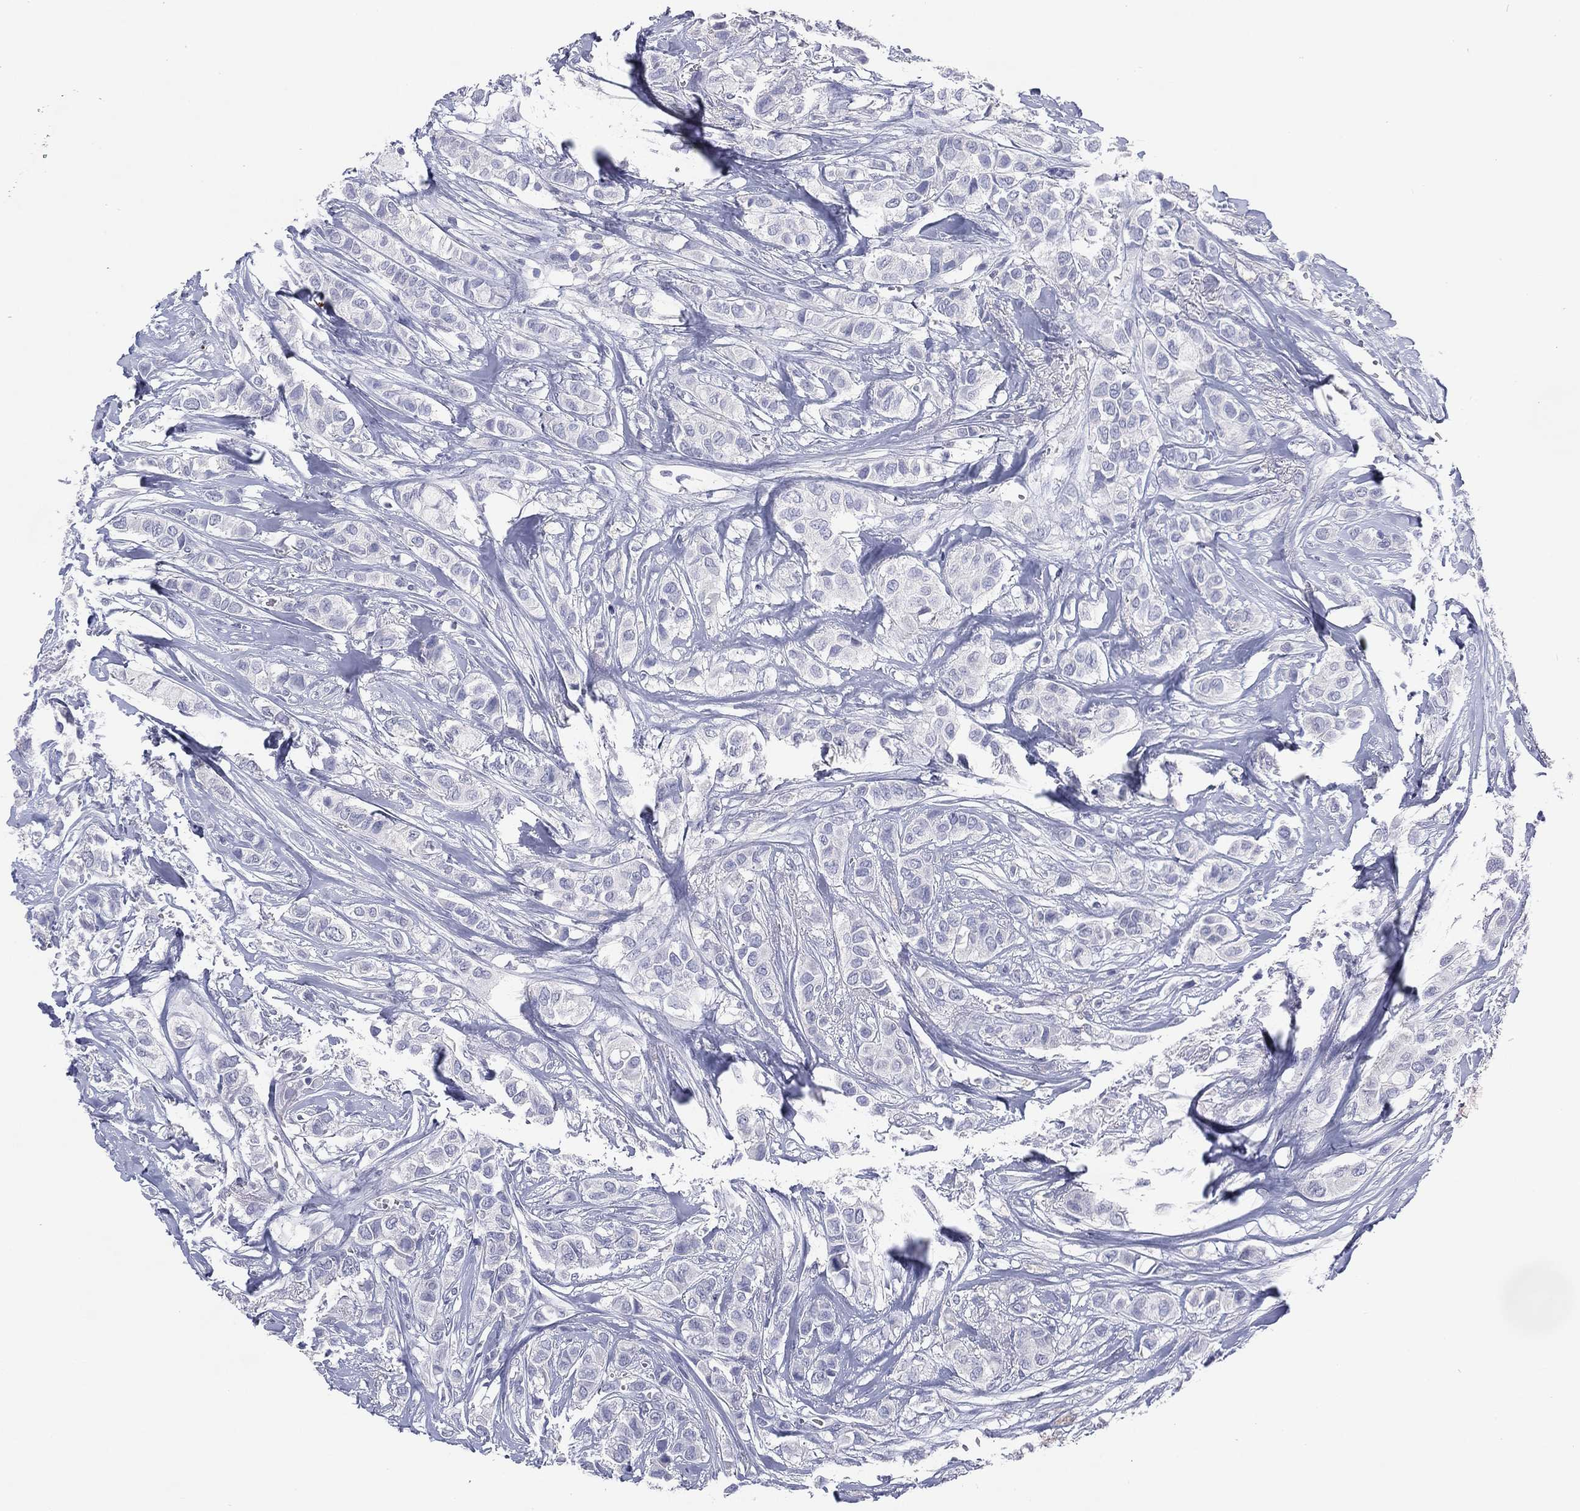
{"staining": {"intensity": "negative", "quantity": "none", "location": "none"}, "tissue": "breast cancer", "cell_type": "Tumor cells", "image_type": "cancer", "snomed": [{"axis": "morphology", "description": "Duct carcinoma"}, {"axis": "topography", "description": "Breast"}], "caption": "Immunohistochemical staining of human breast cancer shows no significant positivity in tumor cells. Nuclei are stained in blue.", "gene": "KRT35", "patient": {"sex": "female", "age": 85}}